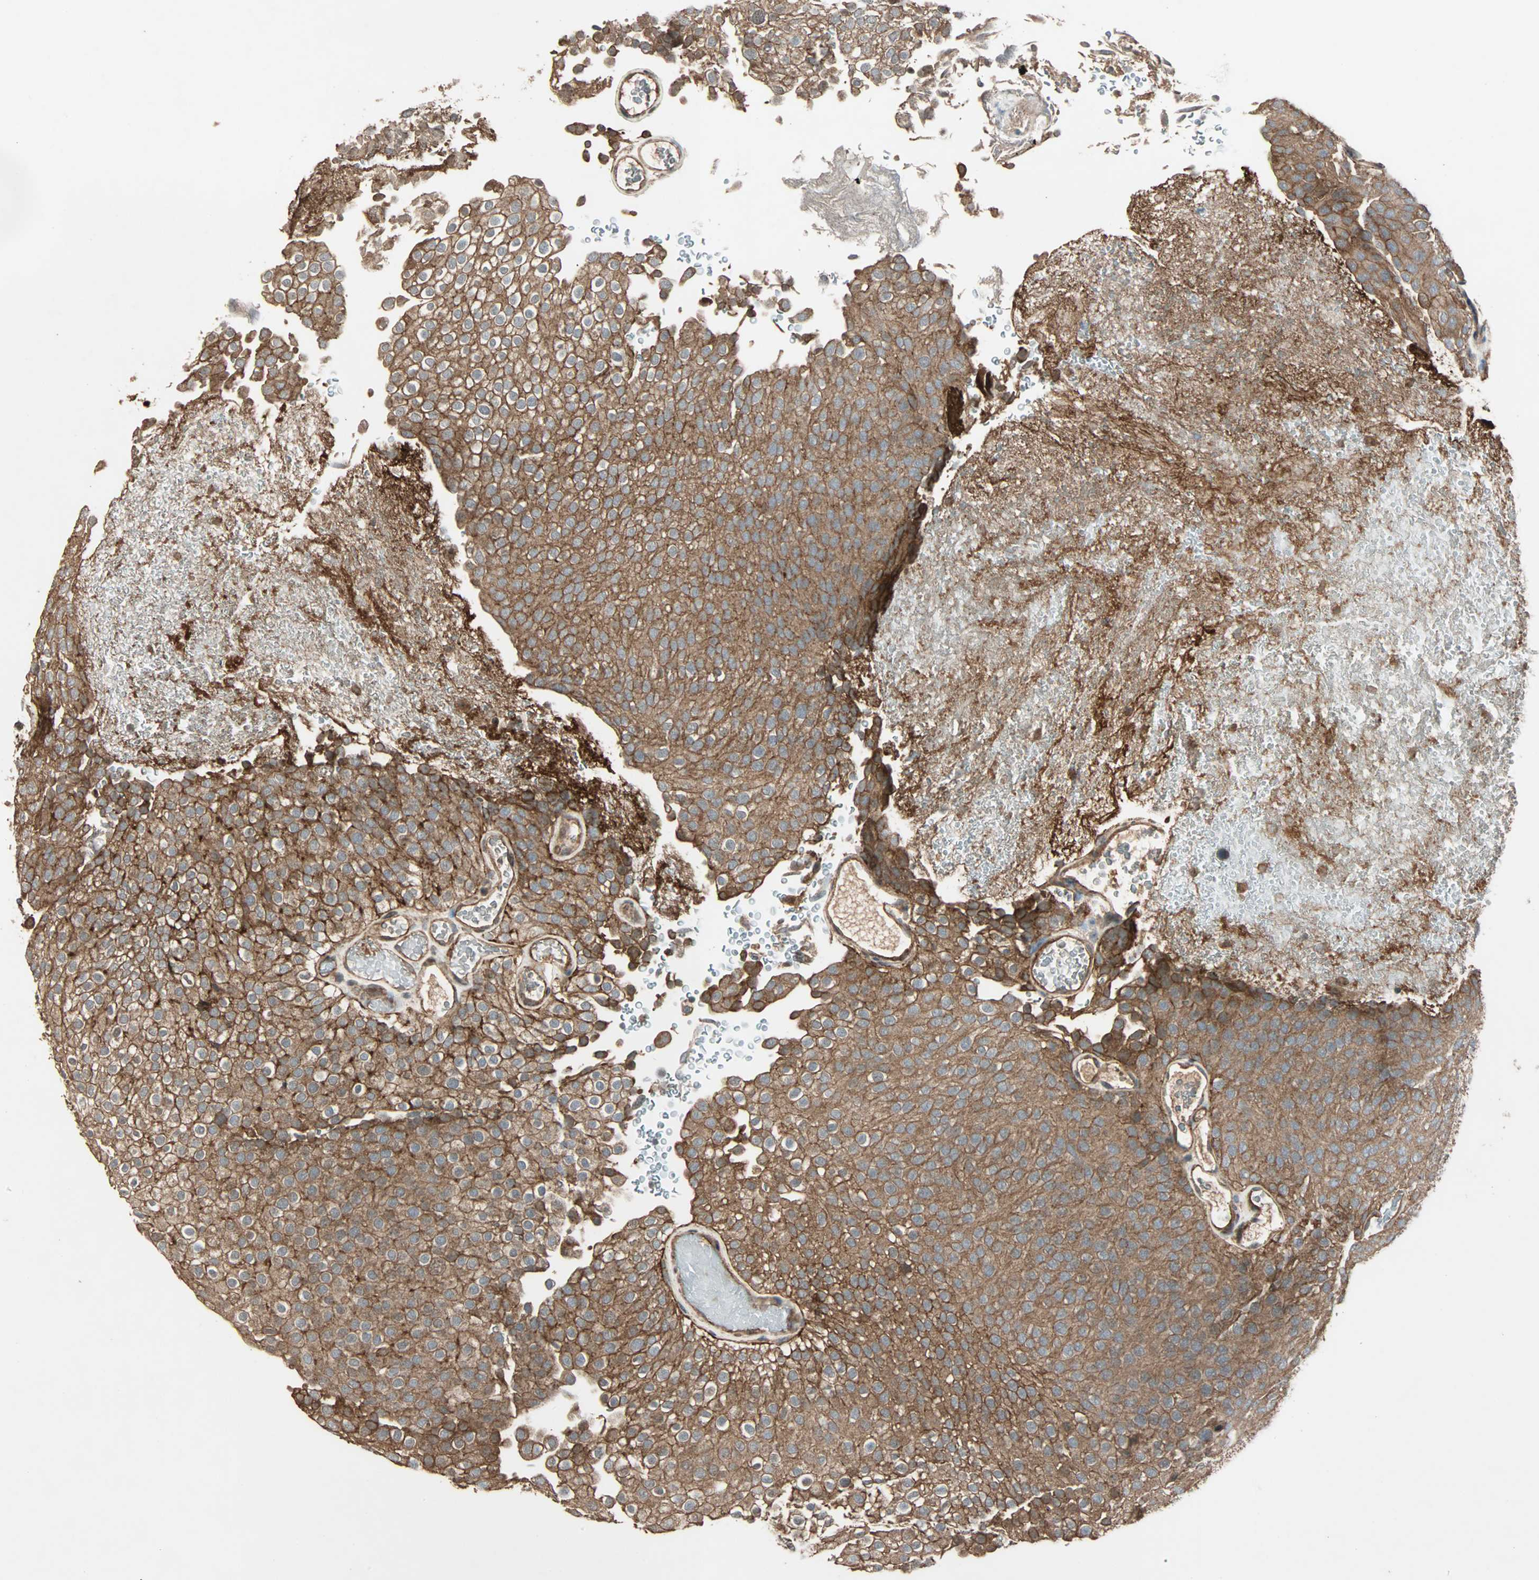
{"staining": {"intensity": "strong", "quantity": ">75%", "location": "cytoplasmic/membranous"}, "tissue": "urothelial cancer", "cell_type": "Tumor cells", "image_type": "cancer", "snomed": [{"axis": "morphology", "description": "Urothelial carcinoma, Low grade"}, {"axis": "topography", "description": "Urinary bladder"}], "caption": "DAB immunohistochemical staining of human urothelial cancer reveals strong cytoplasmic/membranous protein positivity in about >75% of tumor cells. (Stains: DAB (3,3'-diaminobenzidine) in brown, nuclei in blue, Microscopy: brightfield microscopy at high magnification).", "gene": "MAP3K21", "patient": {"sex": "male", "age": 78}}